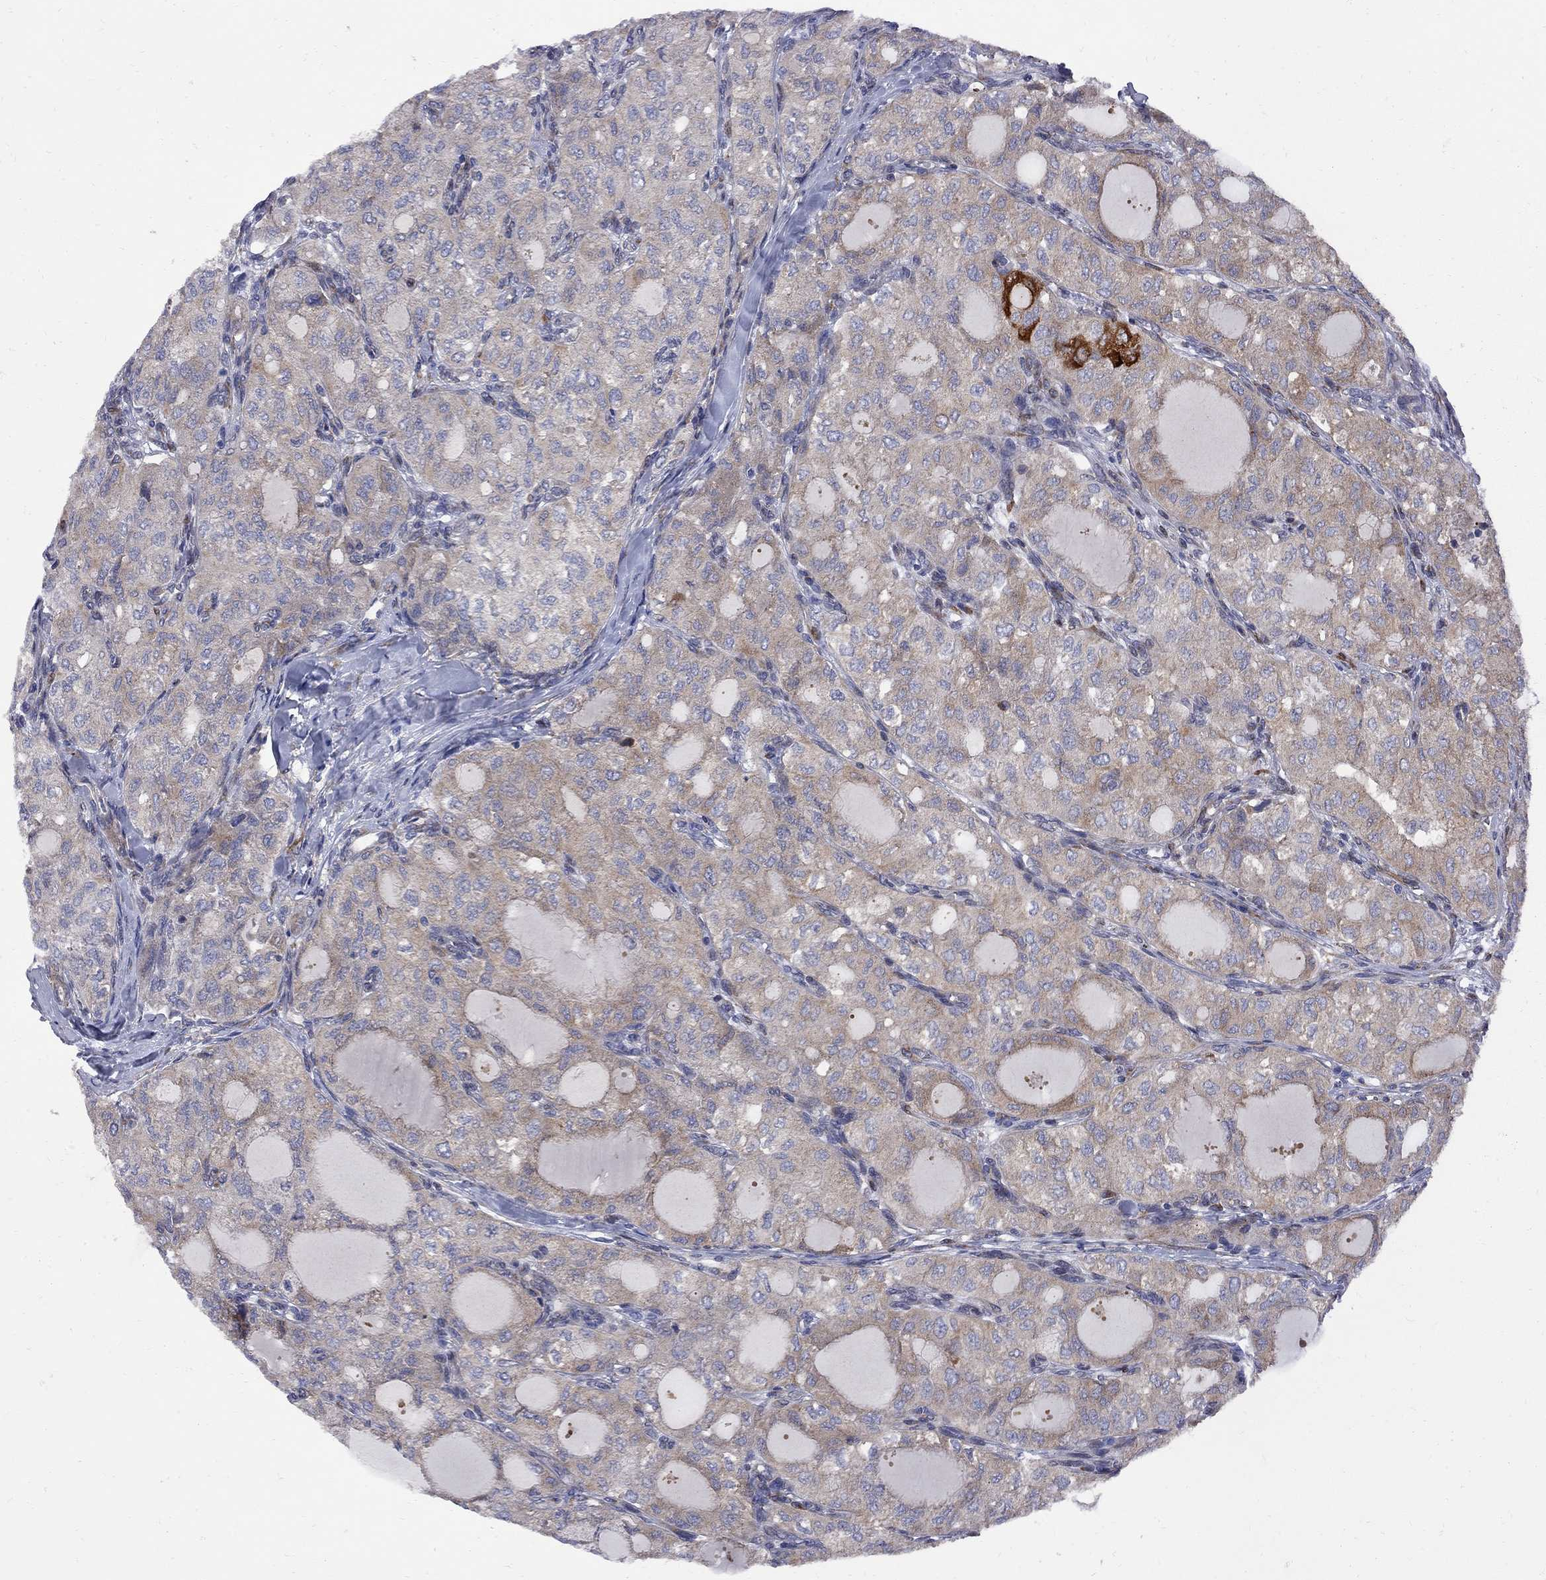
{"staining": {"intensity": "weak", "quantity": "25%-75%", "location": "cytoplasmic/membranous"}, "tissue": "thyroid cancer", "cell_type": "Tumor cells", "image_type": "cancer", "snomed": [{"axis": "morphology", "description": "Follicular adenoma carcinoma, NOS"}, {"axis": "topography", "description": "Thyroid gland"}], "caption": "Thyroid cancer (follicular adenoma carcinoma) stained with a protein marker exhibits weak staining in tumor cells.", "gene": "MTHFR", "patient": {"sex": "male", "age": 75}}